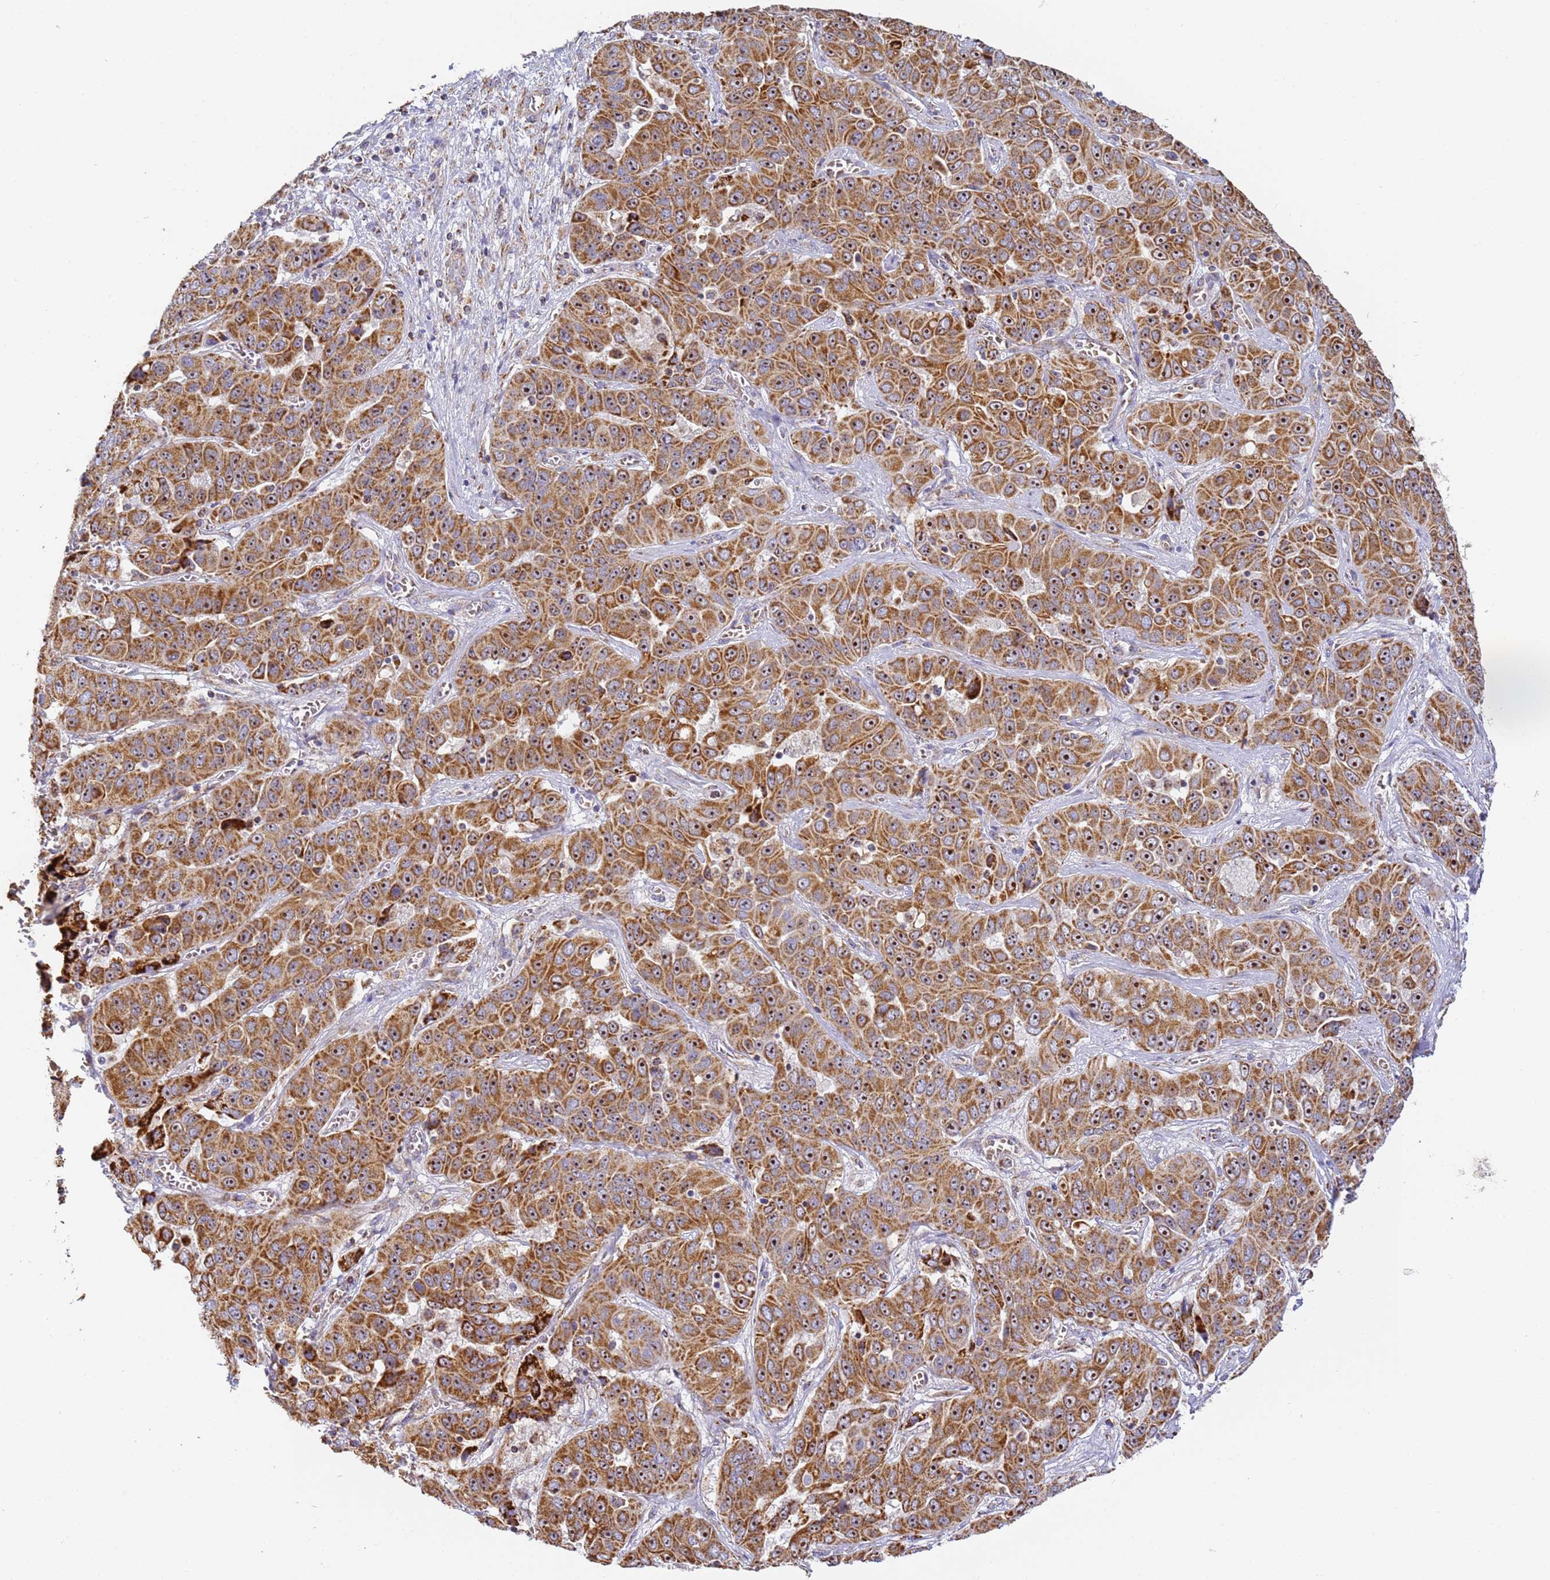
{"staining": {"intensity": "moderate", "quantity": ">75%", "location": "cytoplasmic/membranous,nuclear"}, "tissue": "liver cancer", "cell_type": "Tumor cells", "image_type": "cancer", "snomed": [{"axis": "morphology", "description": "Cholangiocarcinoma"}, {"axis": "topography", "description": "Liver"}], "caption": "Human cholangiocarcinoma (liver) stained with a protein marker demonstrates moderate staining in tumor cells.", "gene": "FRG2C", "patient": {"sex": "female", "age": 52}}